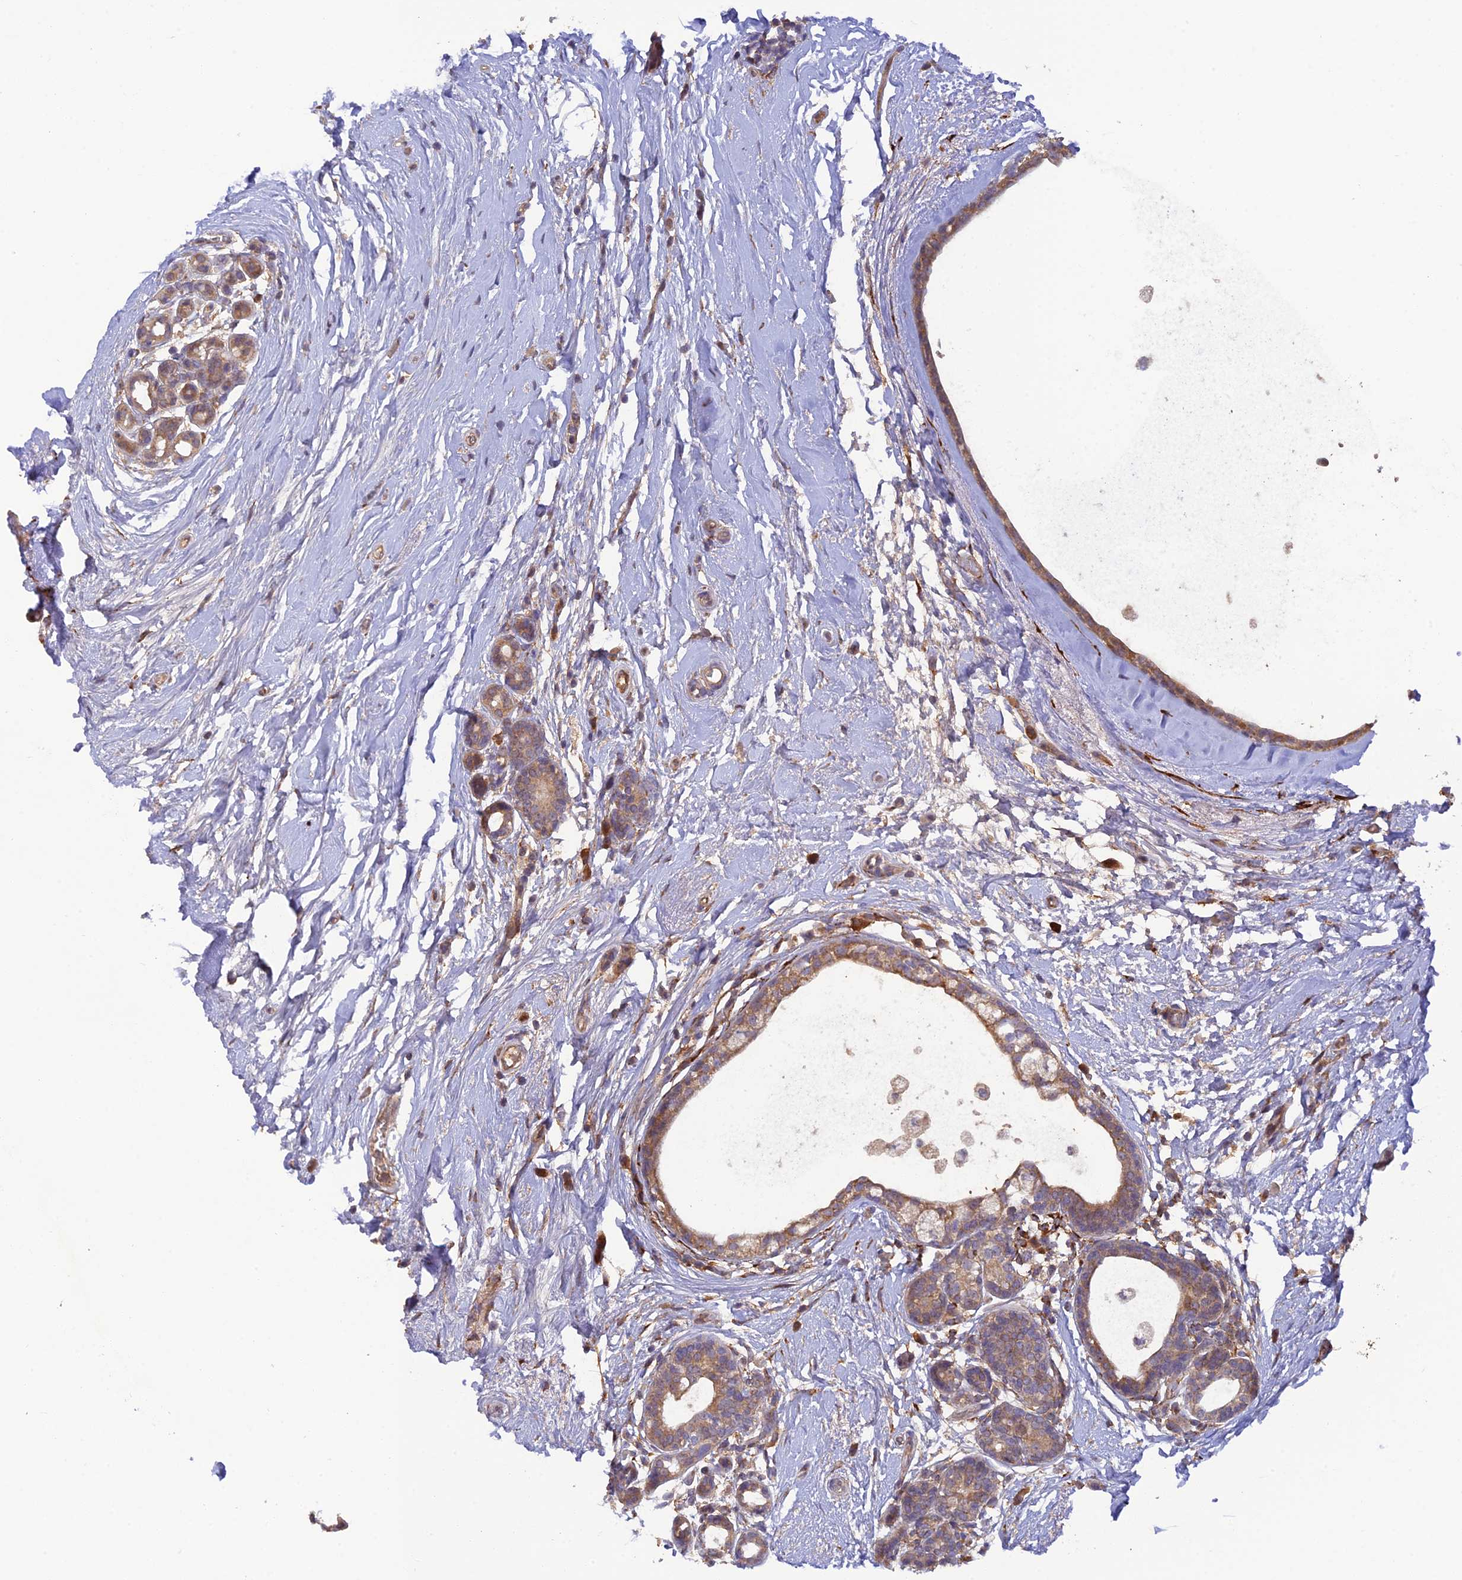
{"staining": {"intensity": "weak", "quantity": ">75%", "location": "cytoplasmic/membranous"}, "tissue": "breast cancer", "cell_type": "Tumor cells", "image_type": "cancer", "snomed": [{"axis": "morphology", "description": "Lobular carcinoma"}, {"axis": "topography", "description": "Breast"}], "caption": "Immunohistochemical staining of human lobular carcinoma (breast) reveals low levels of weak cytoplasmic/membranous protein staining in about >75% of tumor cells.", "gene": "P3H3", "patient": {"sex": "female", "age": 58}}